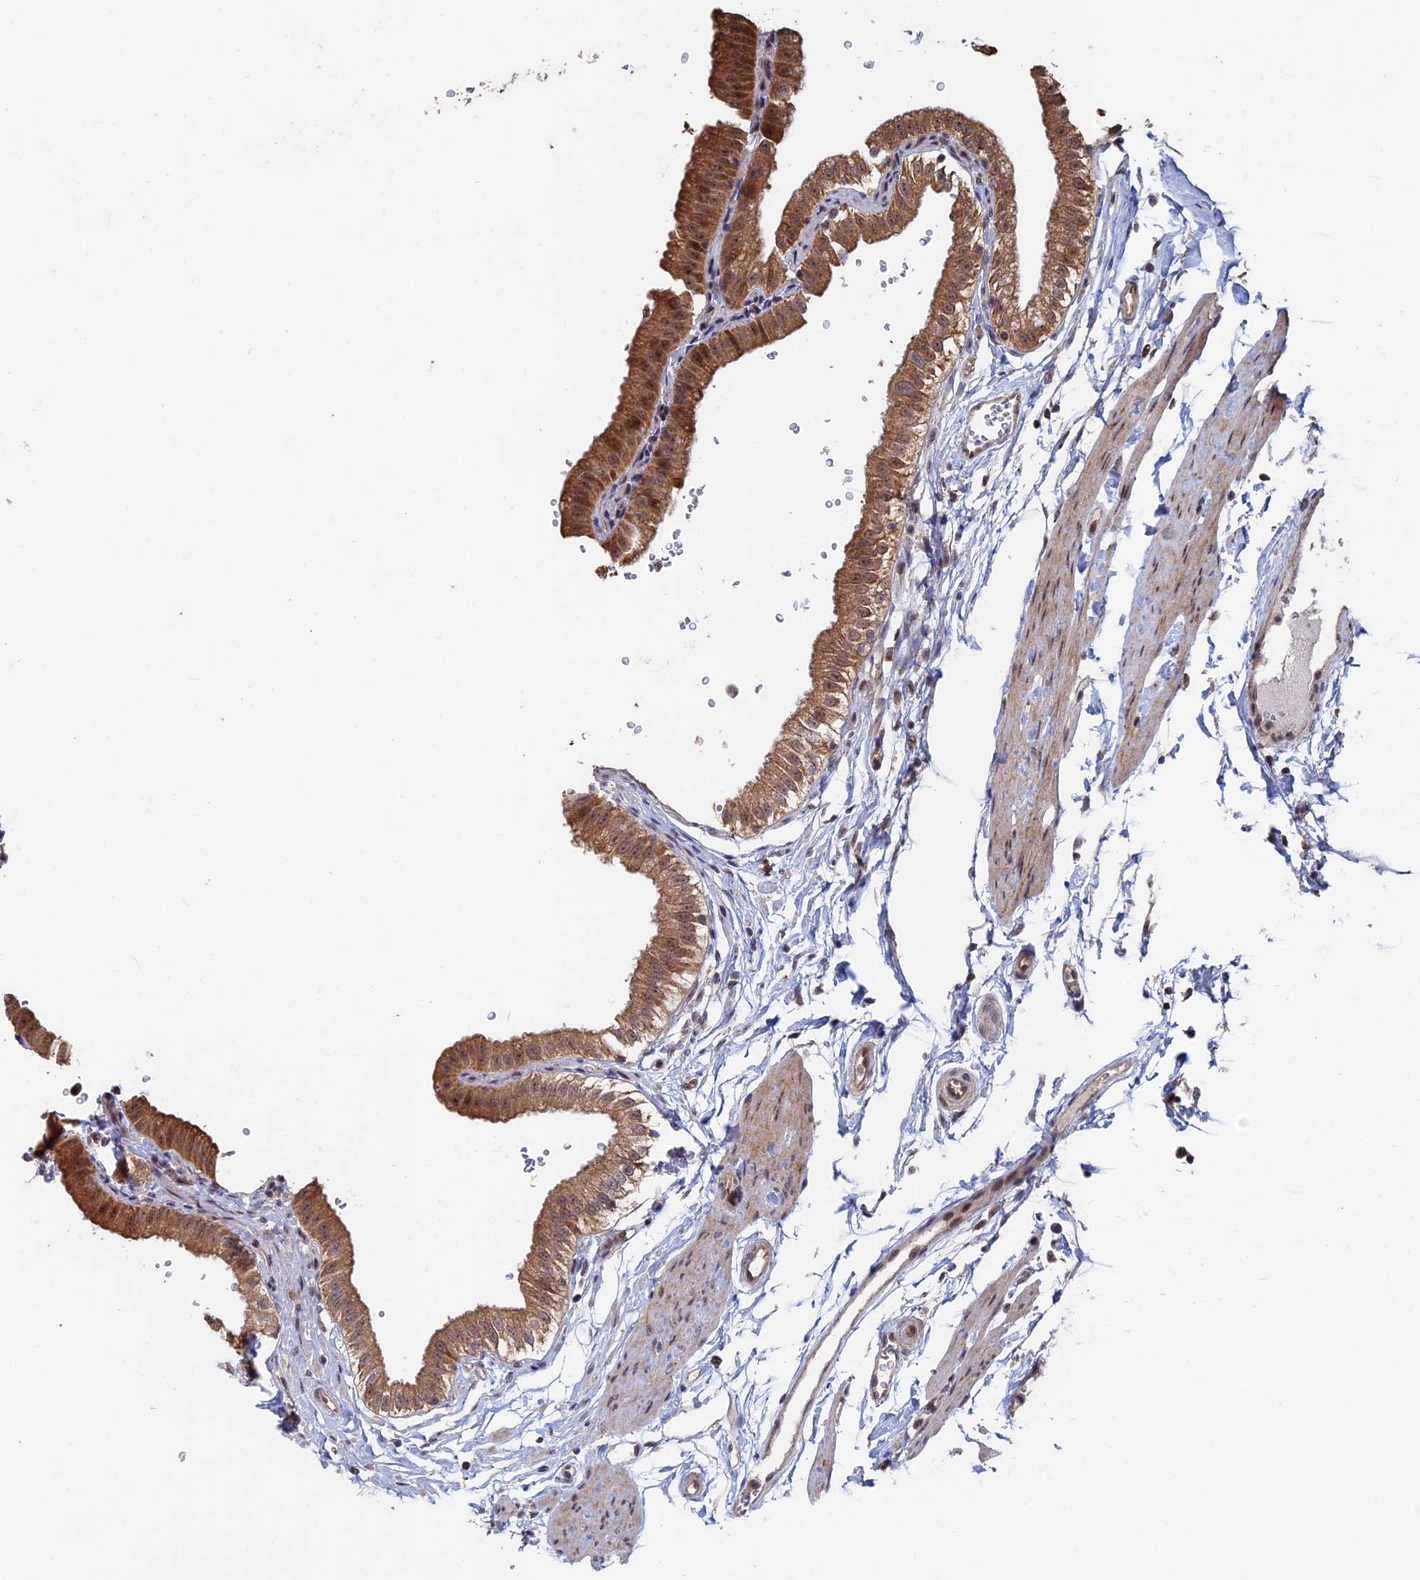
{"staining": {"intensity": "moderate", "quantity": ">75%", "location": "cytoplasmic/membranous,nuclear"}, "tissue": "gallbladder", "cell_type": "Glandular cells", "image_type": "normal", "snomed": [{"axis": "morphology", "description": "Normal tissue, NOS"}, {"axis": "topography", "description": "Gallbladder"}], "caption": "Protein staining of normal gallbladder reveals moderate cytoplasmic/membranous,nuclear staining in approximately >75% of glandular cells. (DAB (3,3'-diaminobenzidine) IHC with brightfield microscopy, high magnification).", "gene": "KIAA1328", "patient": {"sex": "female", "age": 61}}